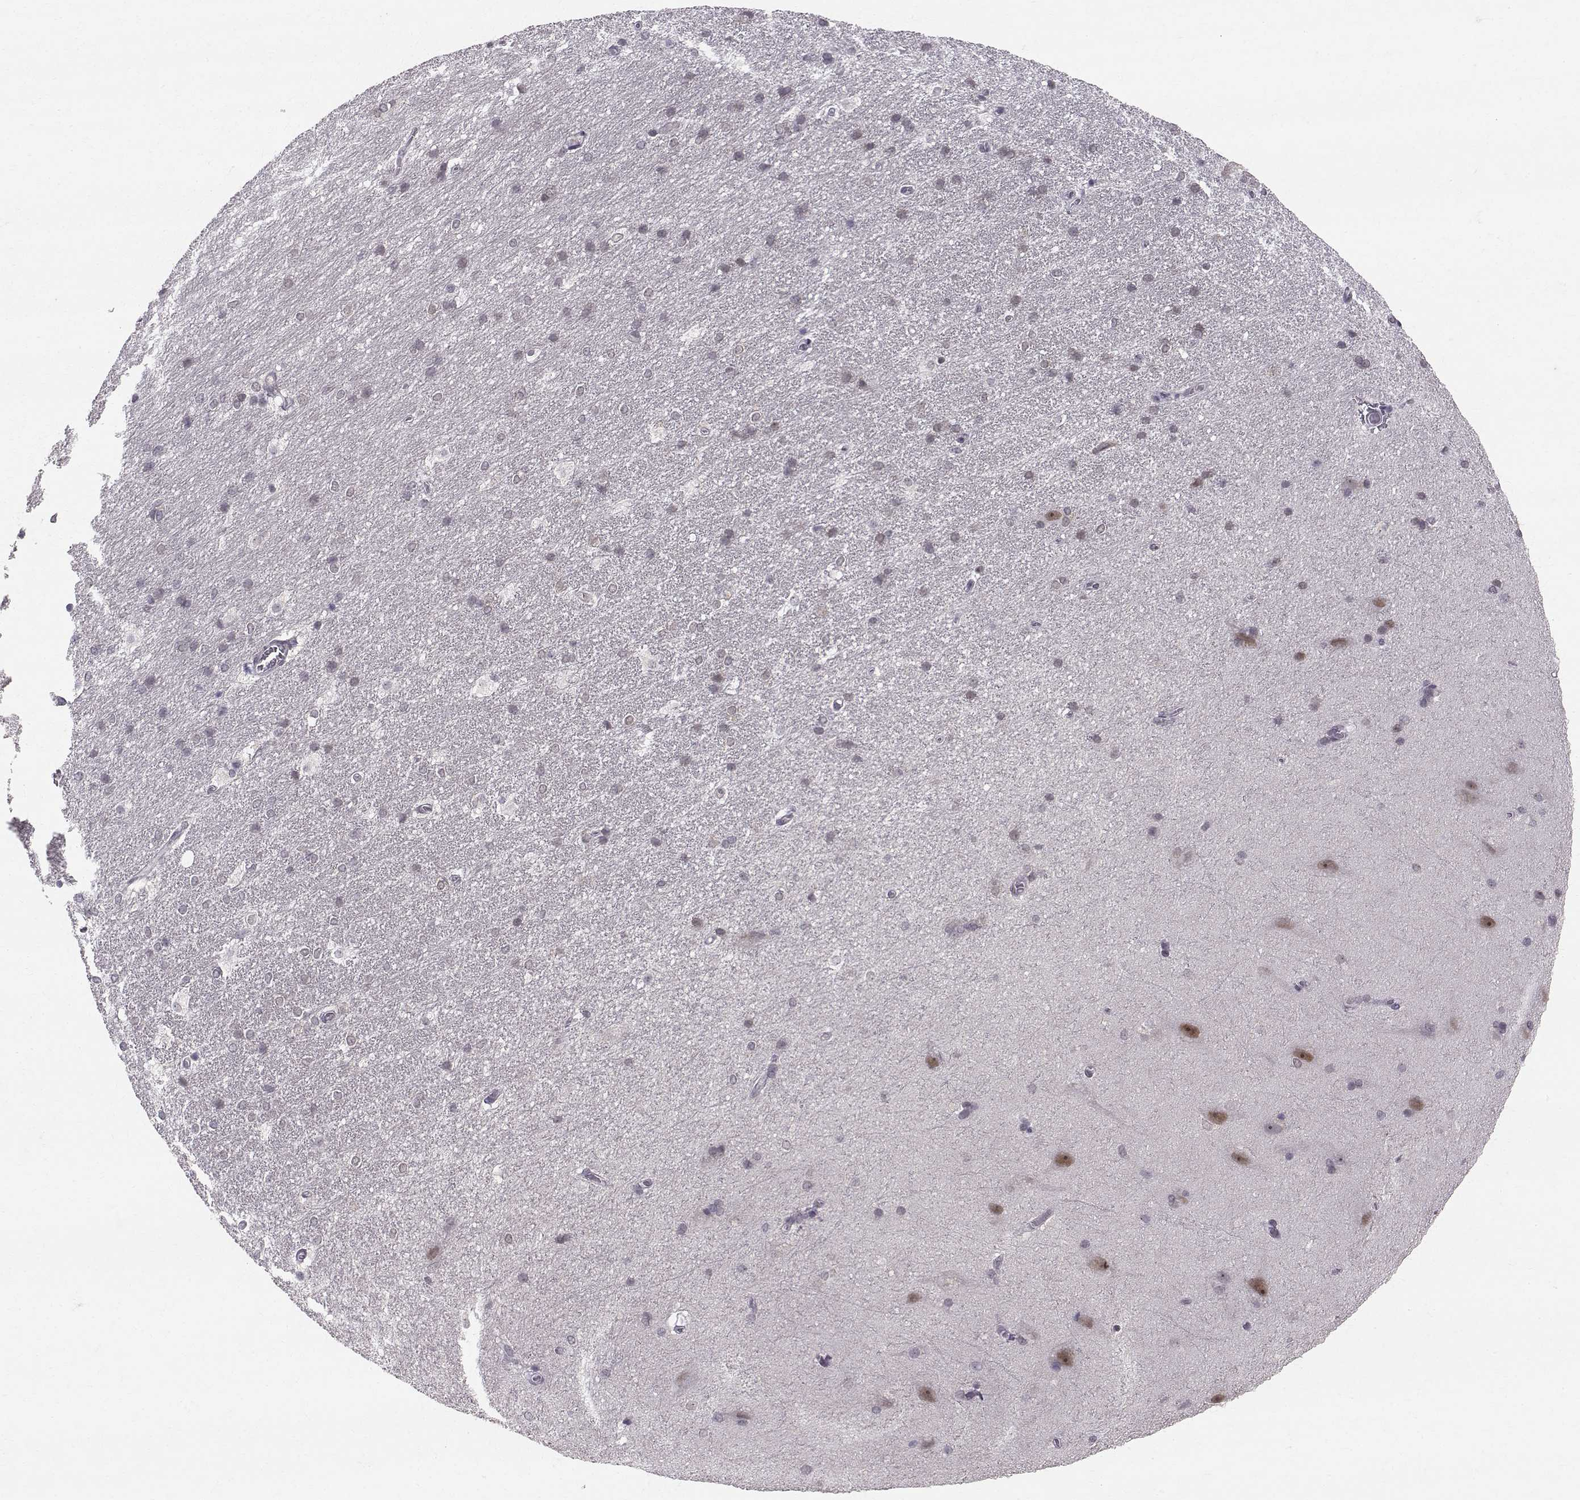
{"staining": {"intensity": "negative", "quantity": "none", "location": "none"}, "tissue": "hippocampus", "cell_type": "Glial cells", "image_type": "normal", "snomed": [{"axis": "morphology", "description": "Normal tissue, NOS"}, {"axis": "topography", "description": "Cerebral cortex"}, {"axis": "topography", "description": "Hippocampus"}], "caption": "Immunohistochemistry (IHC) of unremarkable human hippocampus displays no staining in glial cells.", "gene": "RPP38", "patient": {"sex": "female", "age": 19}}